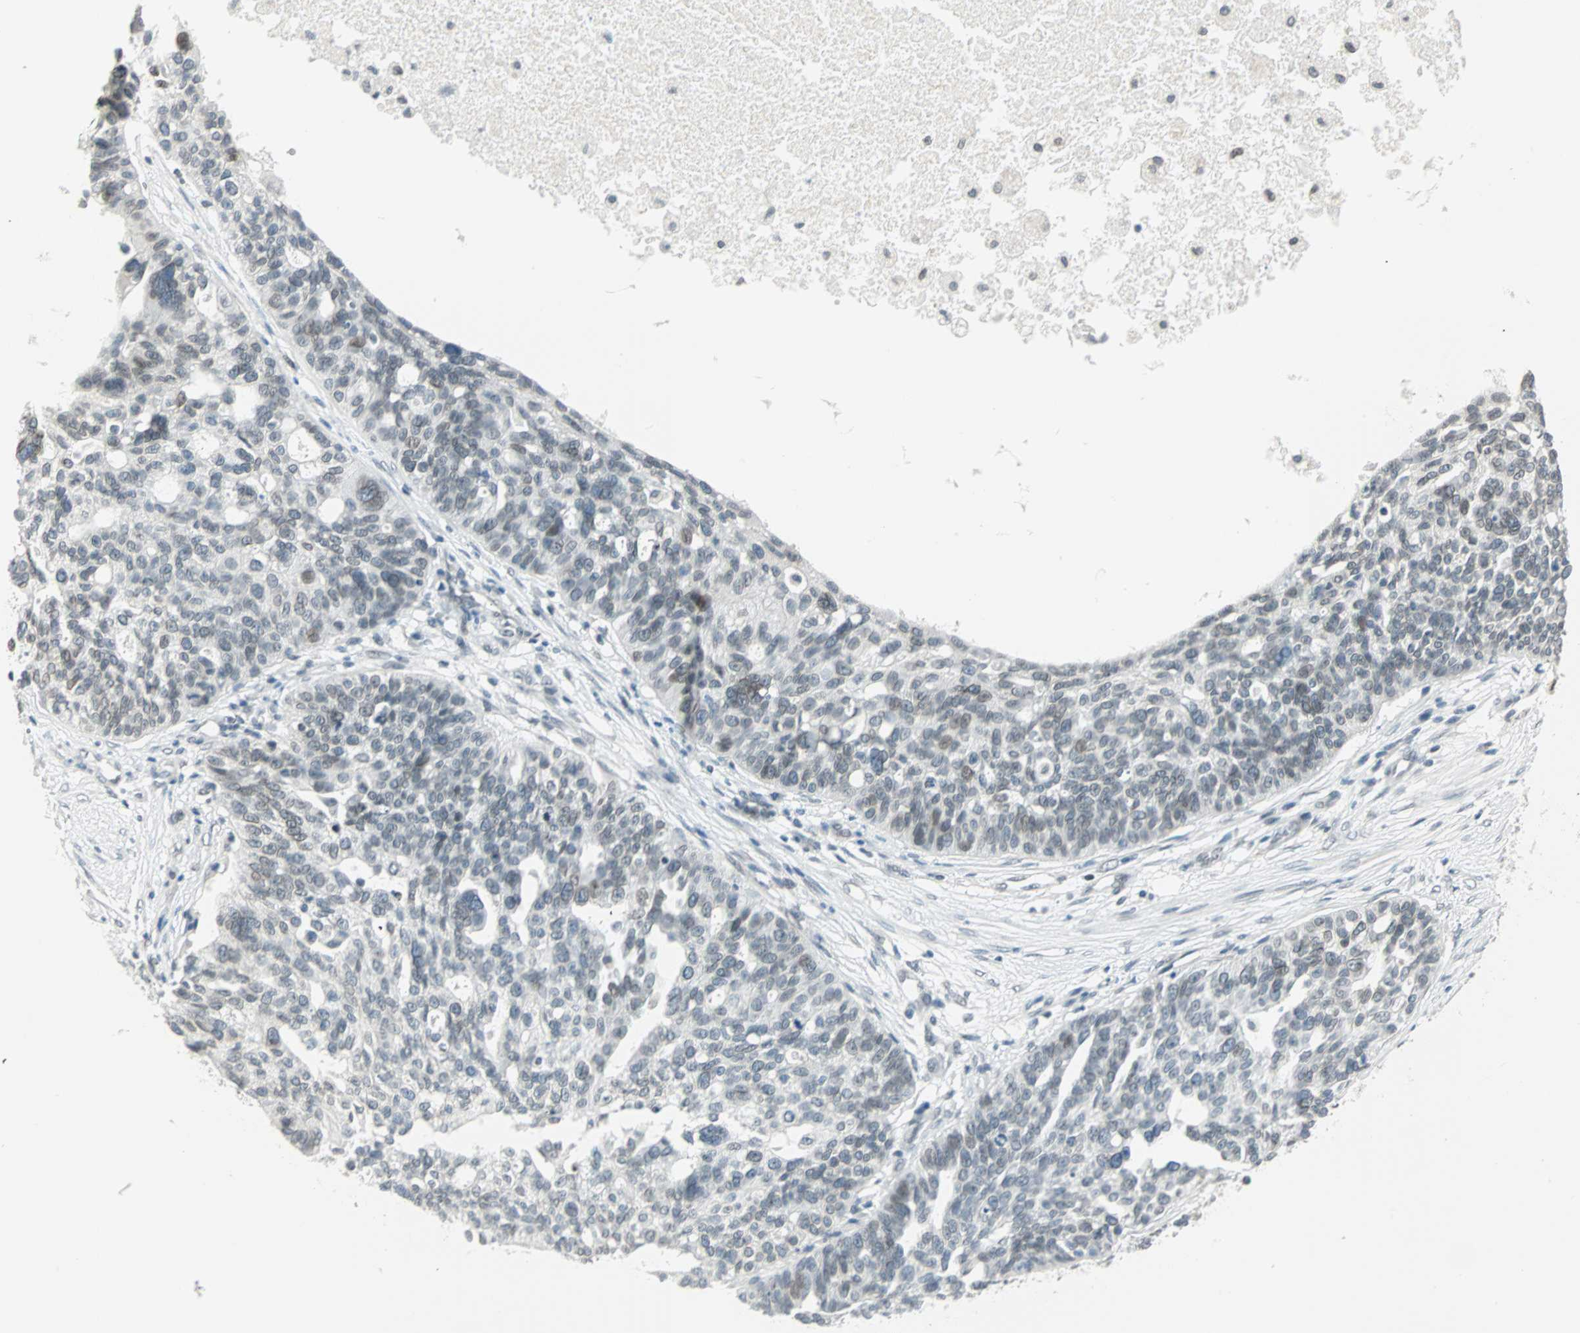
{"staining": {"intensity": "weak", "quantity": "<25%", "location": "nuclear"}, "tissue": "ovarian cancer", "cell_type": "Tumor cells", "image_type": "cancer", "snomed": [{"axis": "morphology", "description": "Cystadenocarcinoma, serous, NOS"}, {"axis": "topography", "description": "Ovary"}], "caption": "Tumor cells show no significant protein staining in serous cystadenocarcinoma (ovarian).", "gene": "BCAN", "patient": {"sex": "female", "age": 59}}